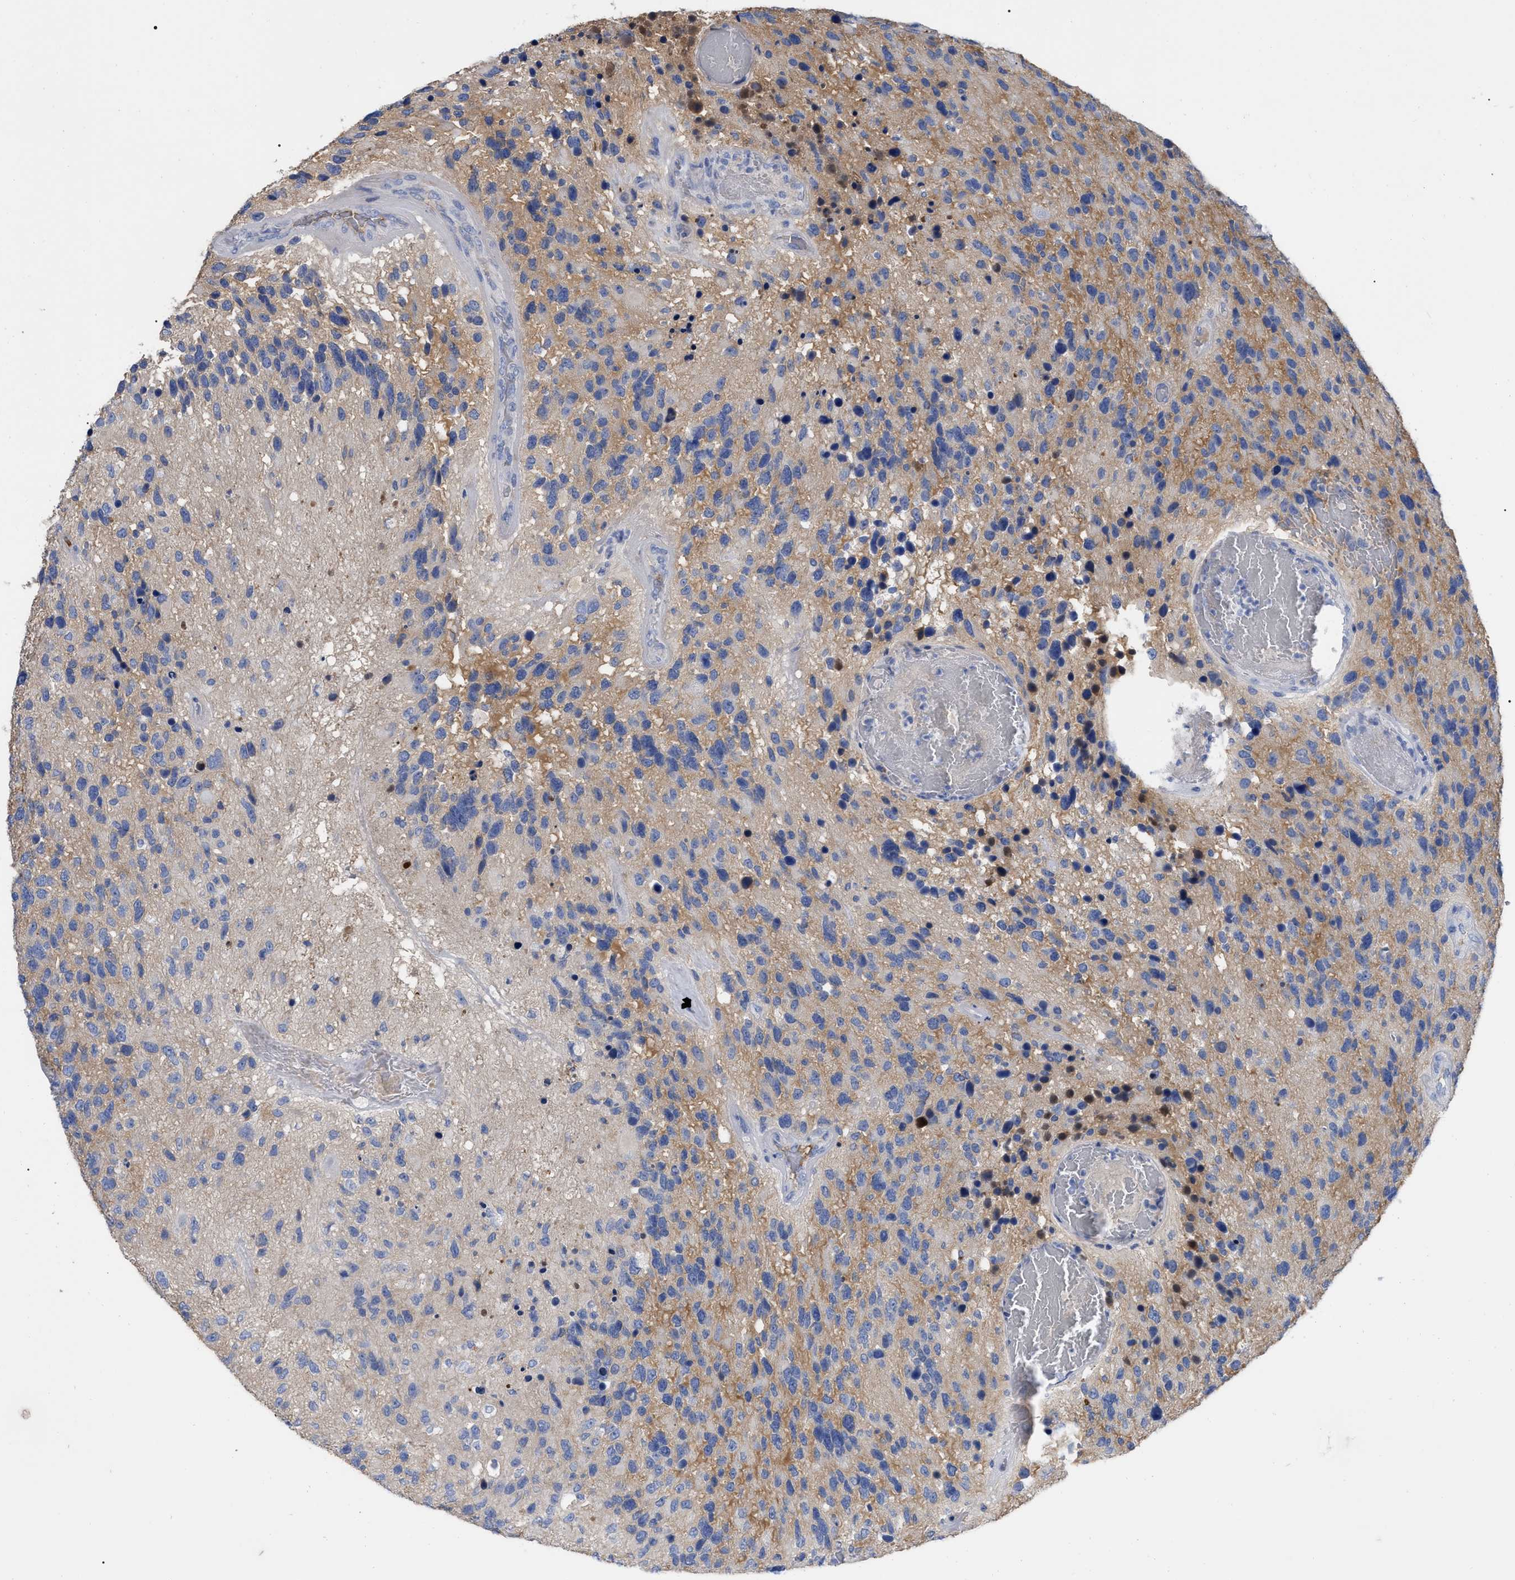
{"staining": {"intensity": "moderate", "quantity": "25%-75%", "location": "cytoplasmic/membranous"}, "tissue": "glioma", "cell_type": "Tumor cells", "image_type": "cancer", "snomed": [{"axis": "morphology", "description": "Glioma, malignant, High grade"}, {"axis": "topography", "description": "Brain"}], "caption": "High-grade glioma (malignant) stained with DAB (3,3'-diaminobenzidine) immunohistochemistry reveals medium levels of moderate cytoplasmic/membranous positivity in approximately 25%-75% of tumor cells.", "gene": "IGHV5-51", "patient": {"sex": "female", "age": 58}}